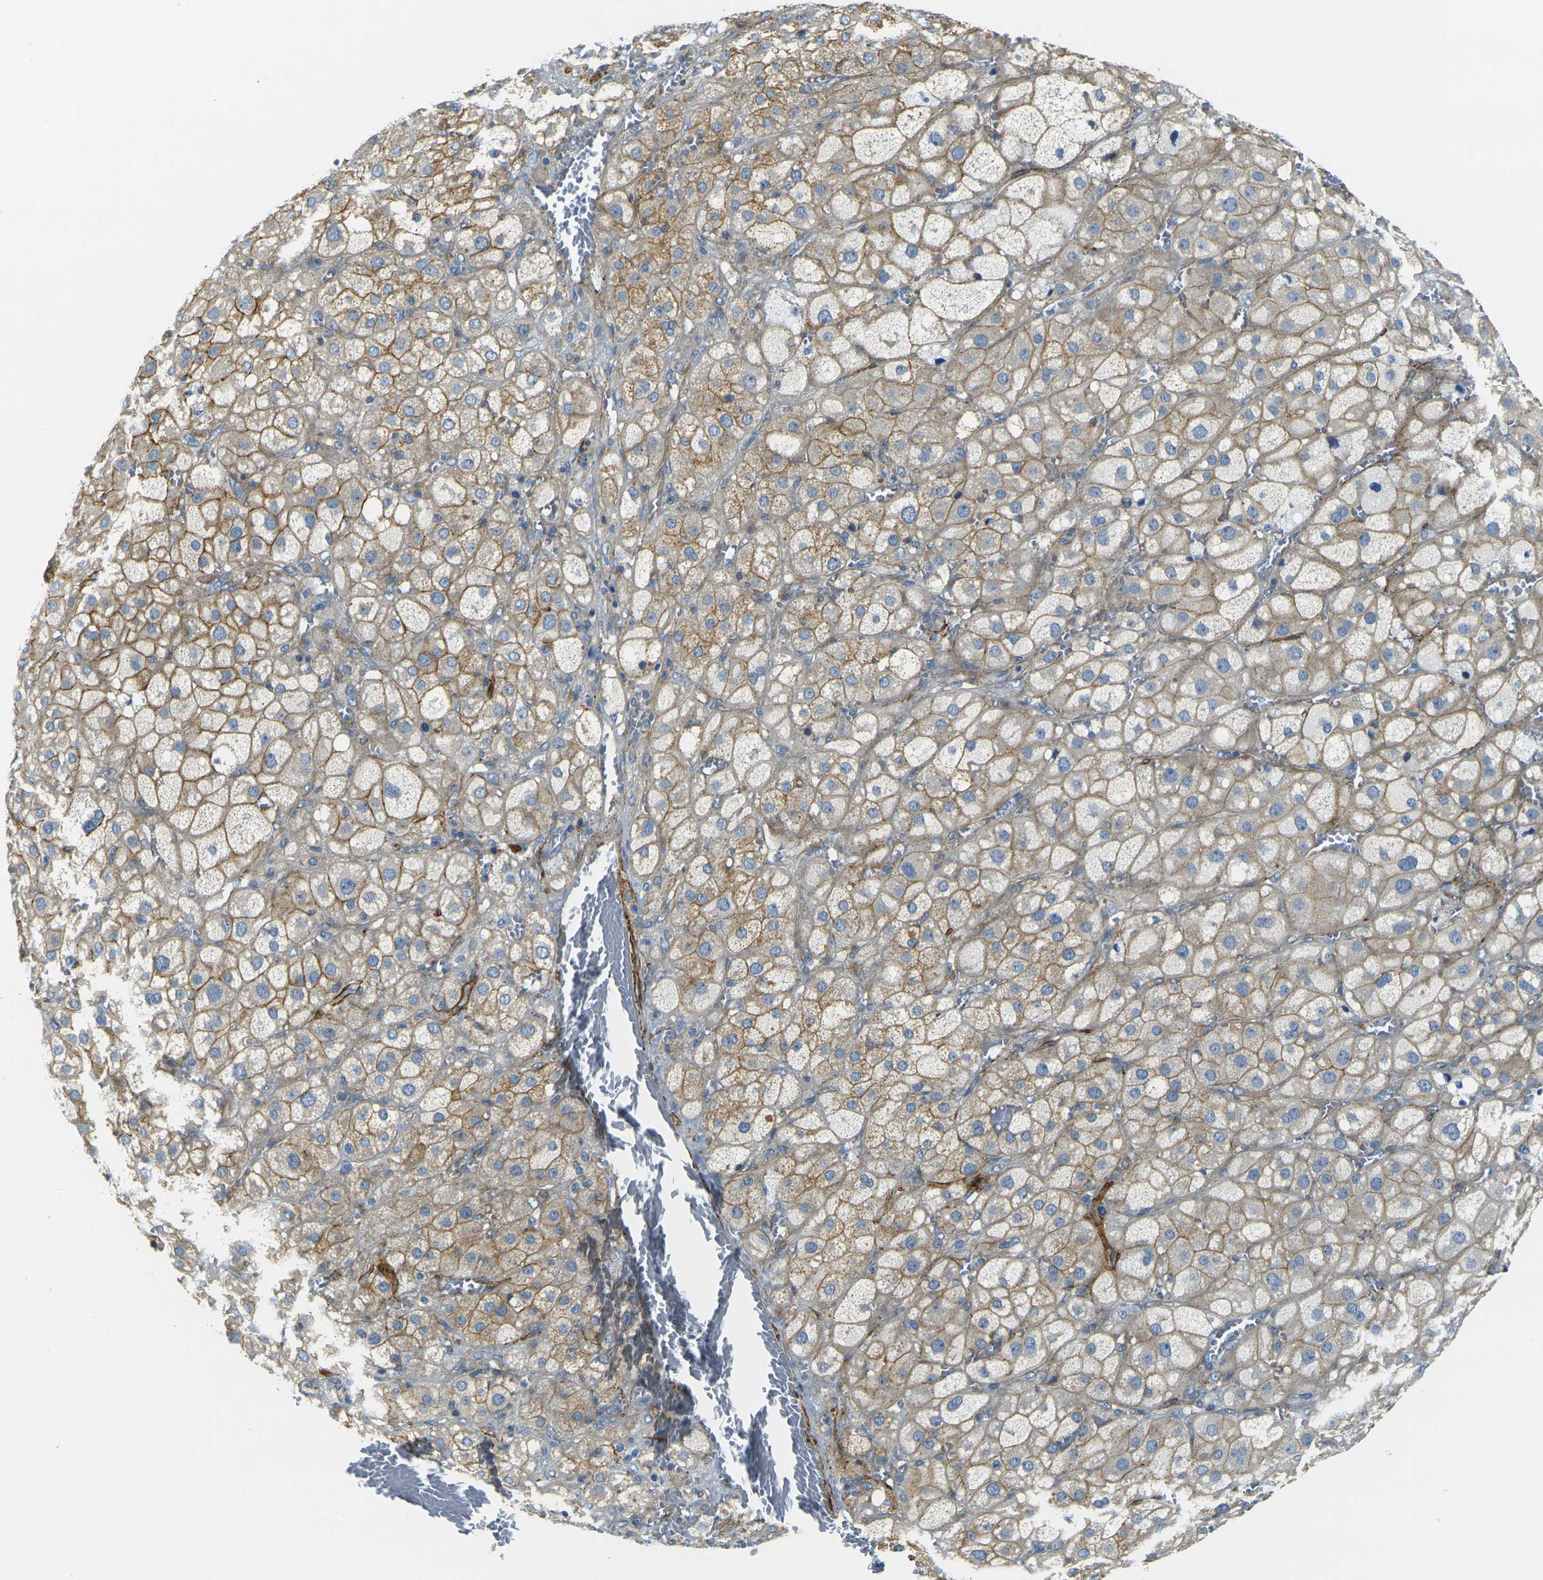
{"staining": {"intensity": "moderate", "quantity": ">75%", "location": "cytoplasmic/membranous"}, "tissue": "adrenal gland", "cell_type": "Glandular cells", "image_type": "normal", "snomed": [{"axis": "morphology", "description": "Normal tissue, NOS"}, {"axis": "topography", "description": "Adrenal gland"}], "caption": "Immunohistochemistry (IHC) image of unremarkable adrenal gland stained for a protein (brown), which exhibits medium levels of moderate cytoplasmic/membranous positivity in about >75% of glandular cells.", "gene": "EPHA7", "patient": {"sex": "female", "age": 47}}